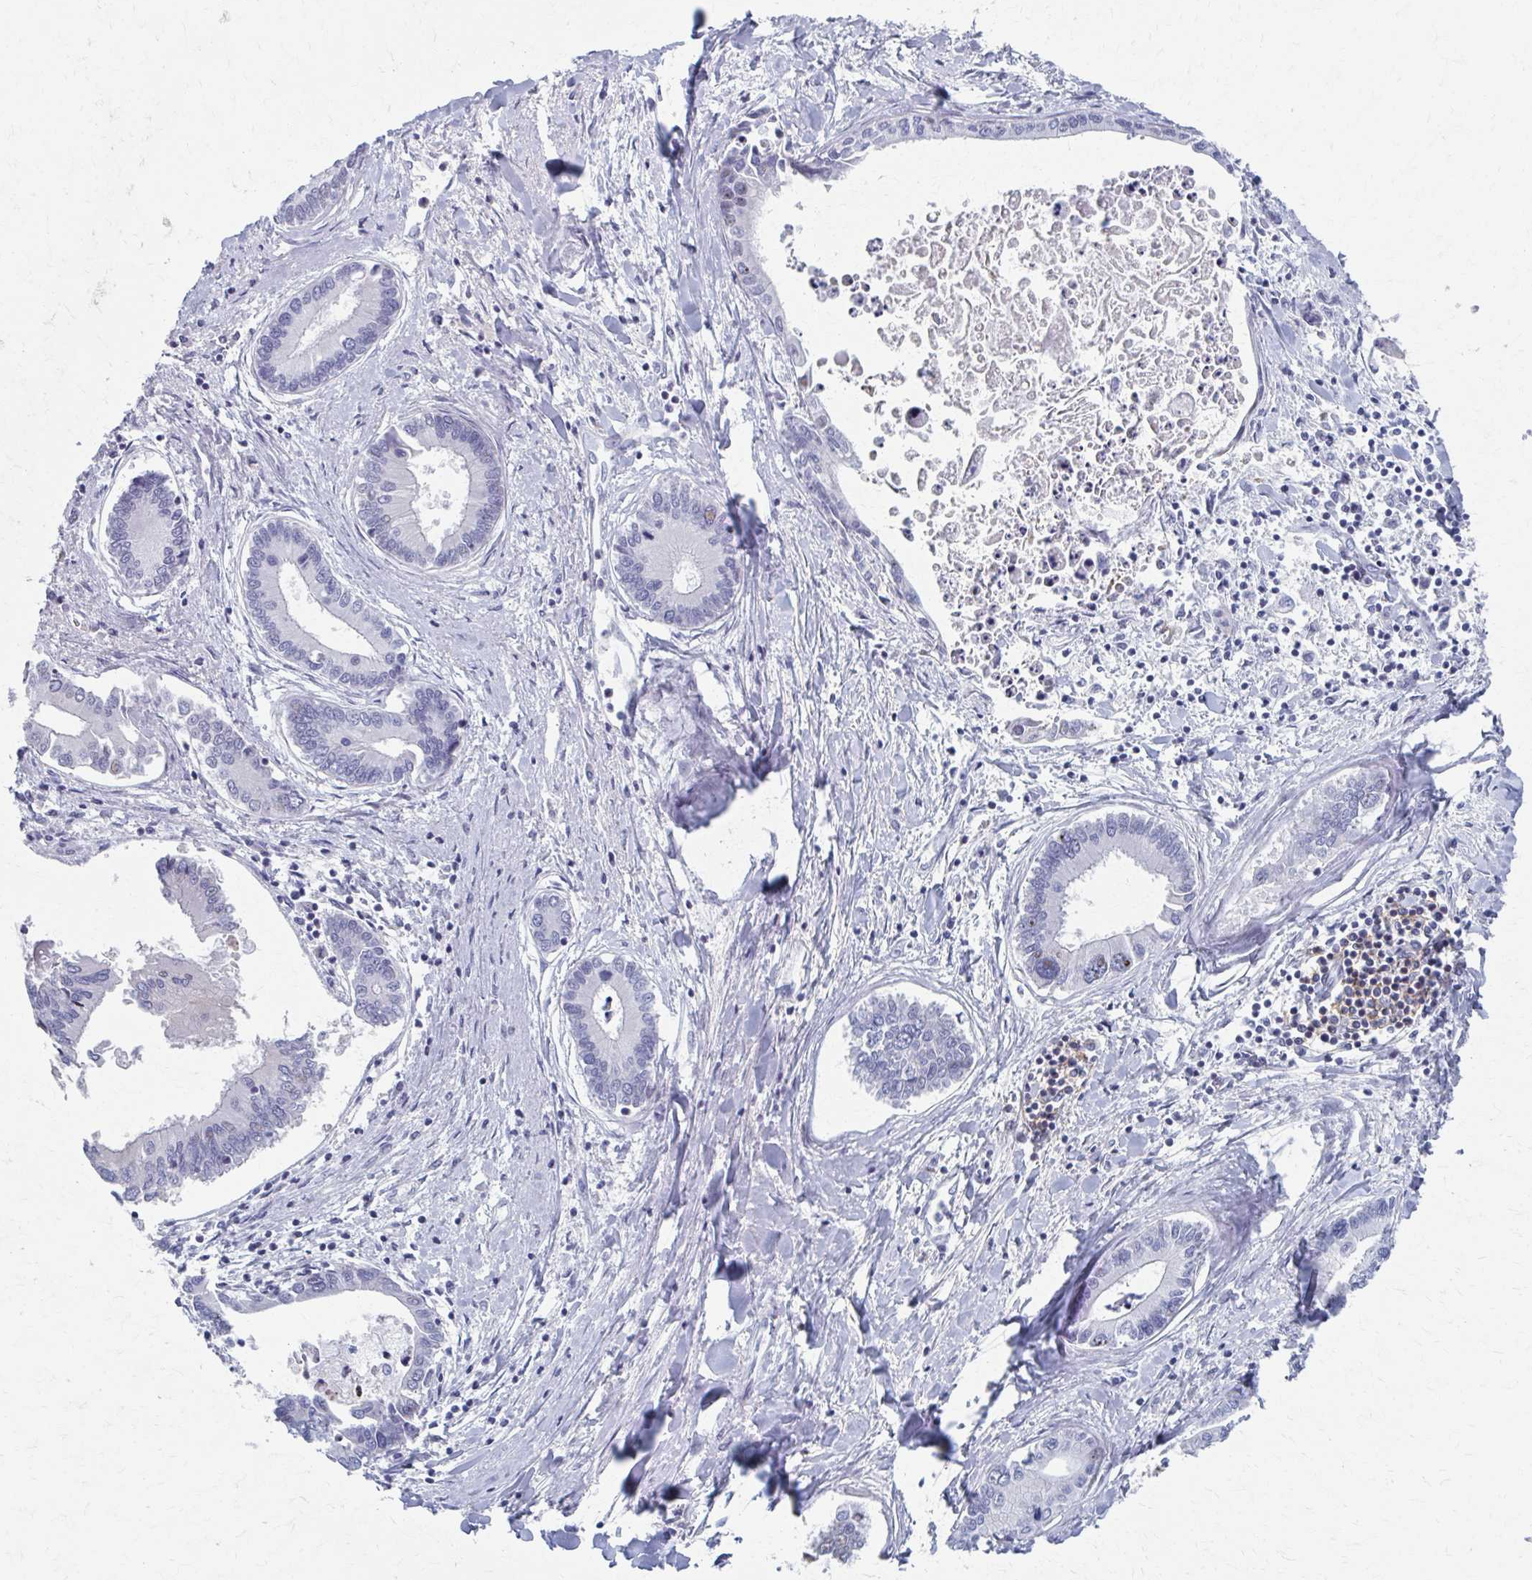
{"staining": {"intensity": "negative", "quantity": "none", "location": "none"}, "tissue": "liver cancer", "cell_type": "Tumor cells", "image_type": "cancer", "snomed": [{"axis": "morphology", "description": "Cholangiocarcinoma"}, {"axis": "topography", "description": "Liver"}], "caption": "Tumor cells show no significant staining in cholangiocarcinoma (liver).", "gene": "ABHD16B", "patient": {"sex": "male", "age": 66}}